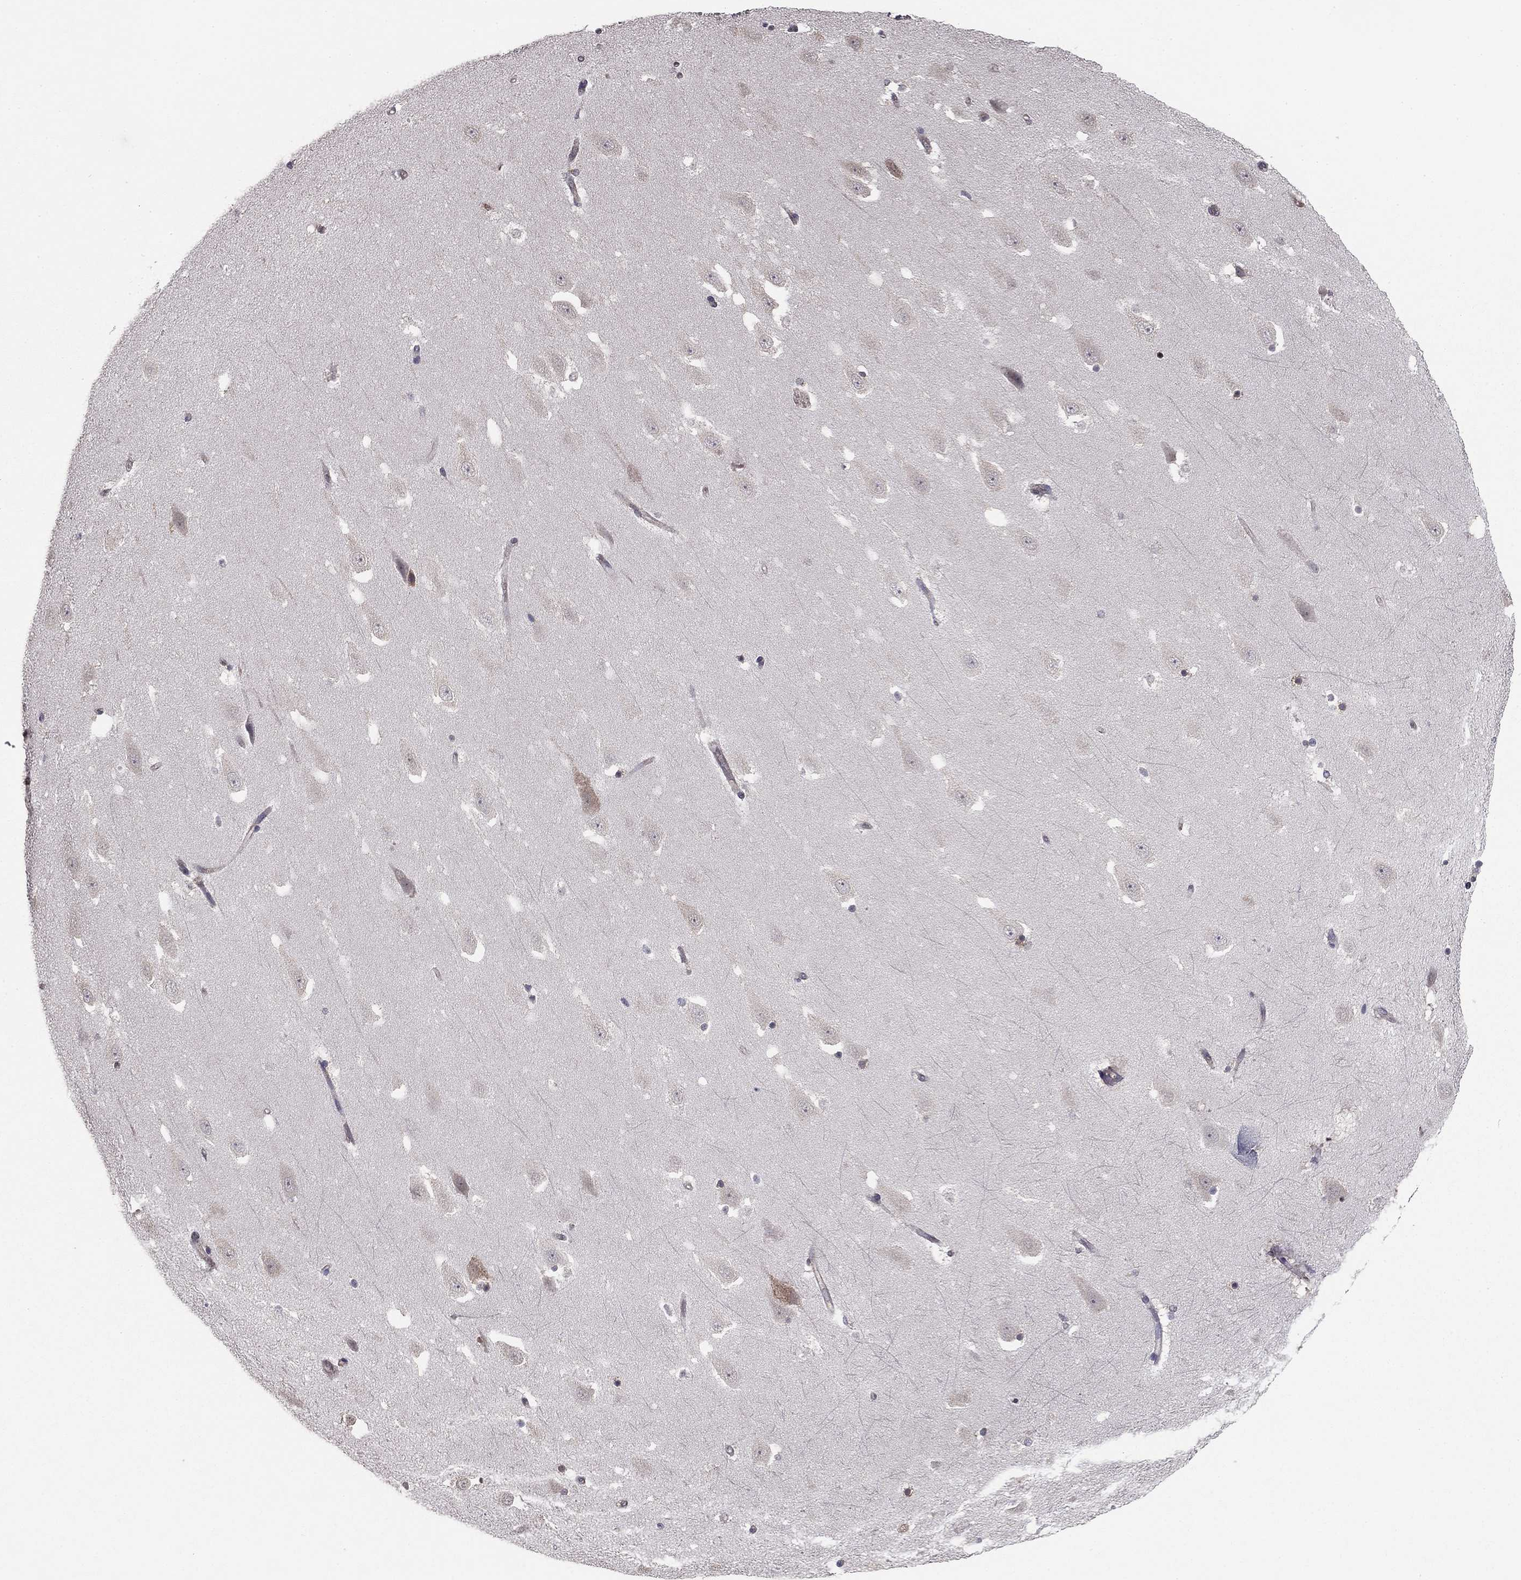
{"staining": {"intensity": "negative", "quantity": "none", "location": "none"}, "tissue": "hippocampus", "cell_type": "Glial cells", "image_type": "normal", "snomed": [{"axis": "morphology", "description": "Normal tissue, NOS"}, {"axis": "topography", "description": "Hippocampus"}], "caption": "DAB (3,3'-diaminobenzidine) immunohistochemical staining of unremarkable human hippocampus demonstrates no significant positivity in glial cells. (DAB (3,3'-diaminobenzidine) IHC visualized using brightfield microscopy, high magnification).", "gene": "NKIRAS1", "patient": {"sex": "male", "age": 49}}